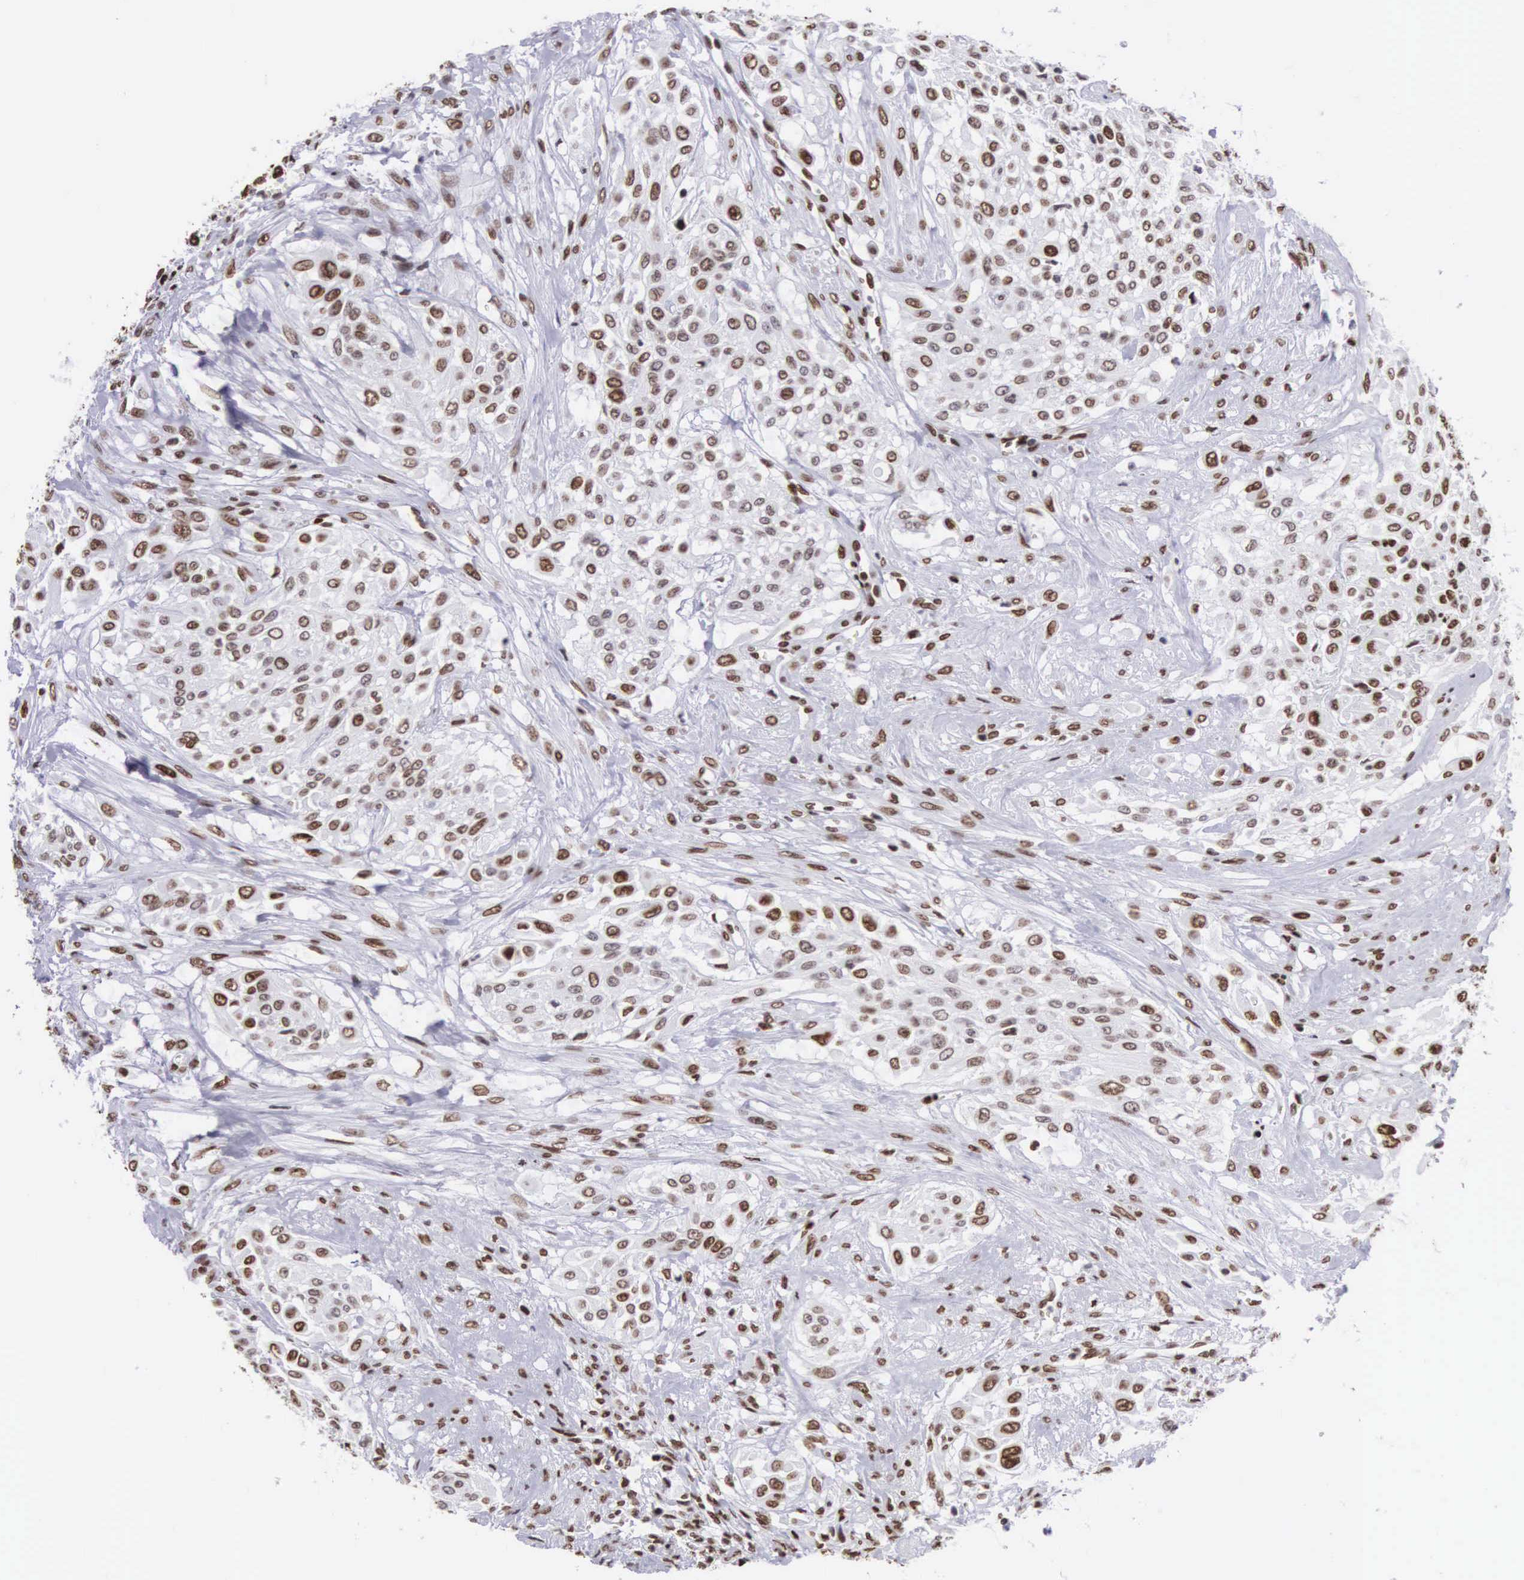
{"staining": {"intensity": "moderate", "quantity": ">75%", "location": "nuclear"}, "tissue": "urothelial cancer", "cell_type": "Tumor cells", "image_type": "cancer", "snomed": [{"axis": "morphology", "description": "Urothelial carcinoma, High grade"}, {"axis": "topography", "description": "Urinary bladder"}], "caption": "A brown stain shows moderate nuclear staining of a protein in high-grade urothelial carcinoma tumor cells. The protein of interest is shown in brown color, while the nuclei are stained blue.", "gene": "MECP2", "patient": {"sex": "male", "age": 57}}